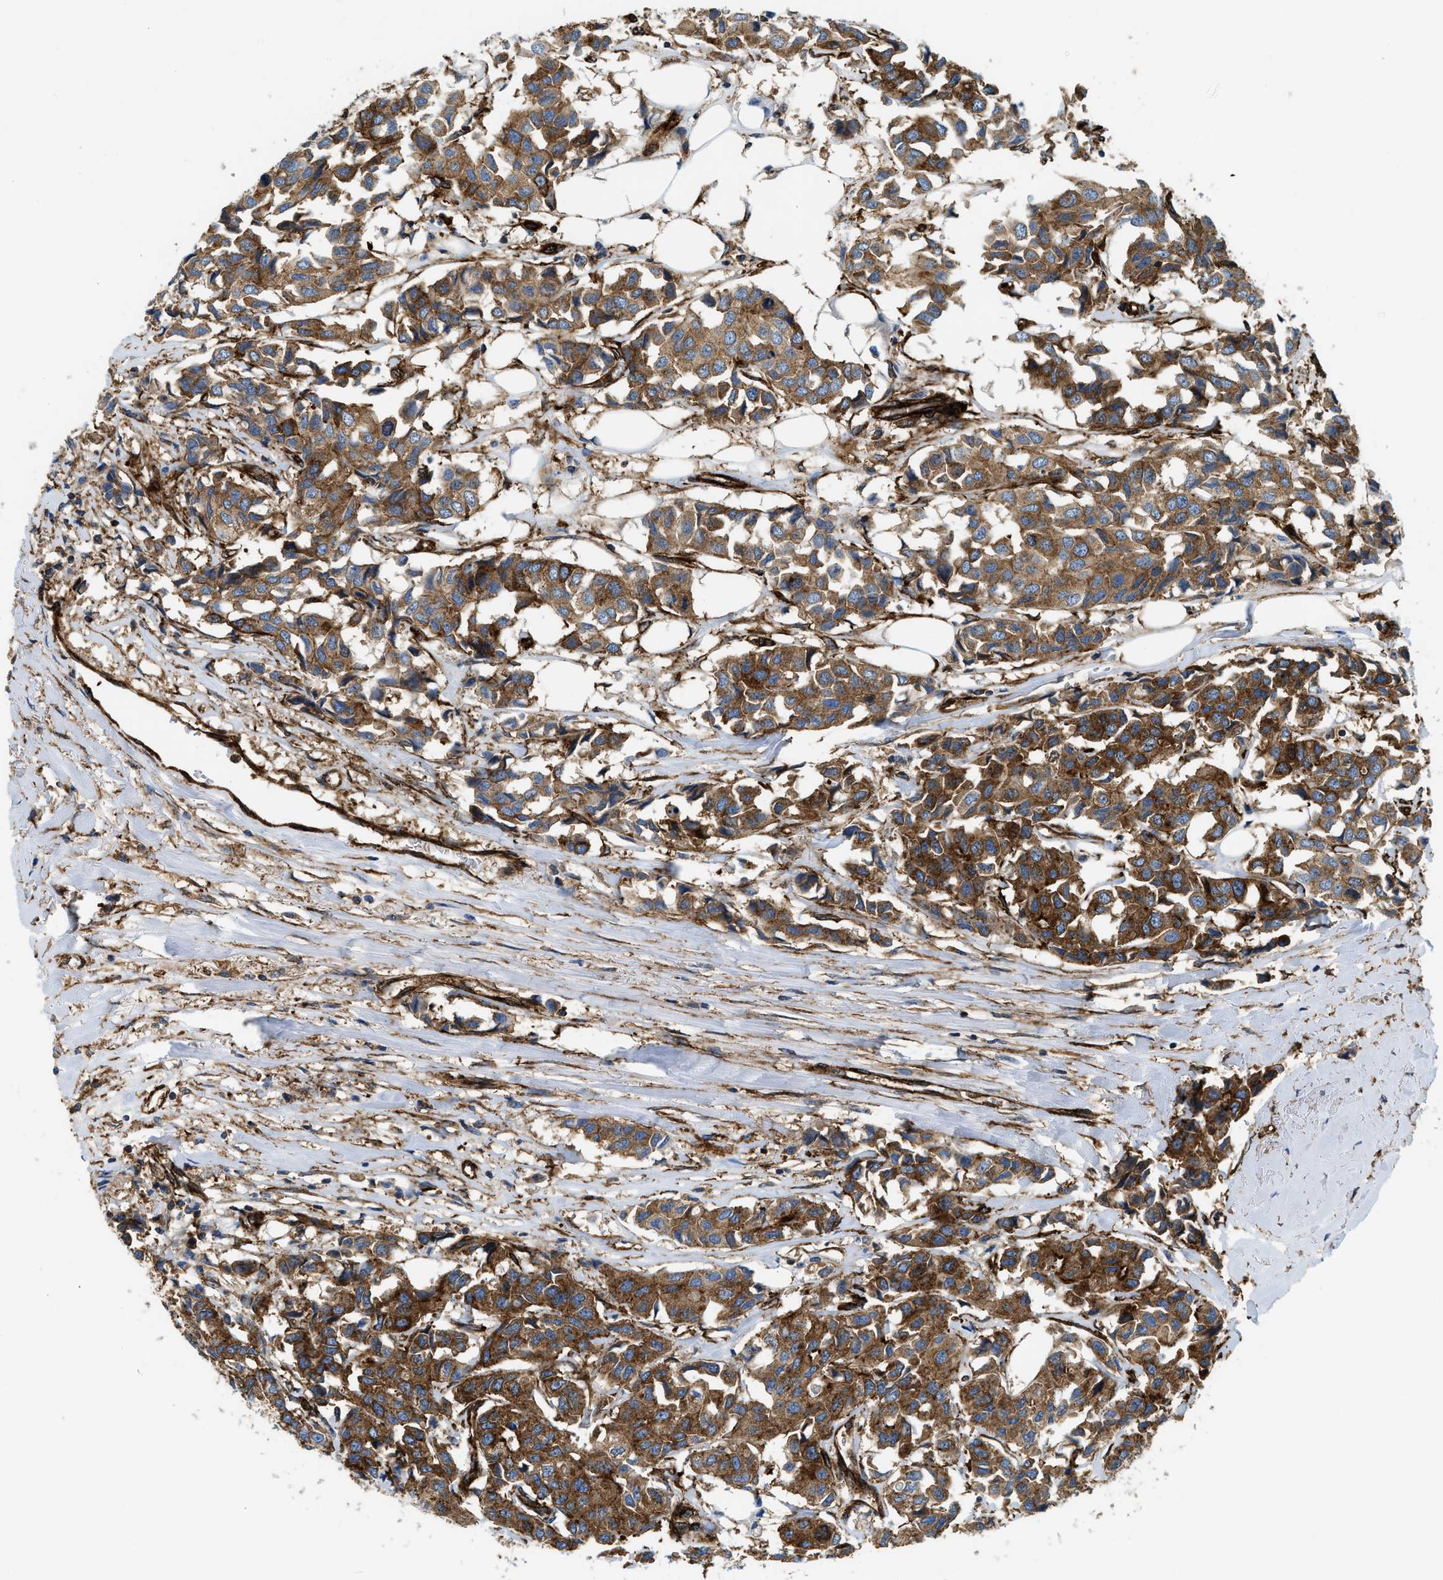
{"staining": {"intensity": "strong", "quantity": ">75%", "location": "cytoplasmic/membranous"}, "tissue": "breast cancer", "cell_type": "Tumor cells", "image_type": "cancer", "snomed": [{"axis": "morphology", "description": "Duct carcinoma"}, {"axis": "topography", "description": "Breast"}], "caption": "Immunohistochemical staining of breast cancer exhibits high levels of strong cytoplasmic/membranous expression in about >75% of tumor cells. Immunohistochemistry (ihc) stains the protein of interest in brown and the nuclei are stained blue.", "gene": "HIP1", "patient": {"sex": "female", "age": 80}}